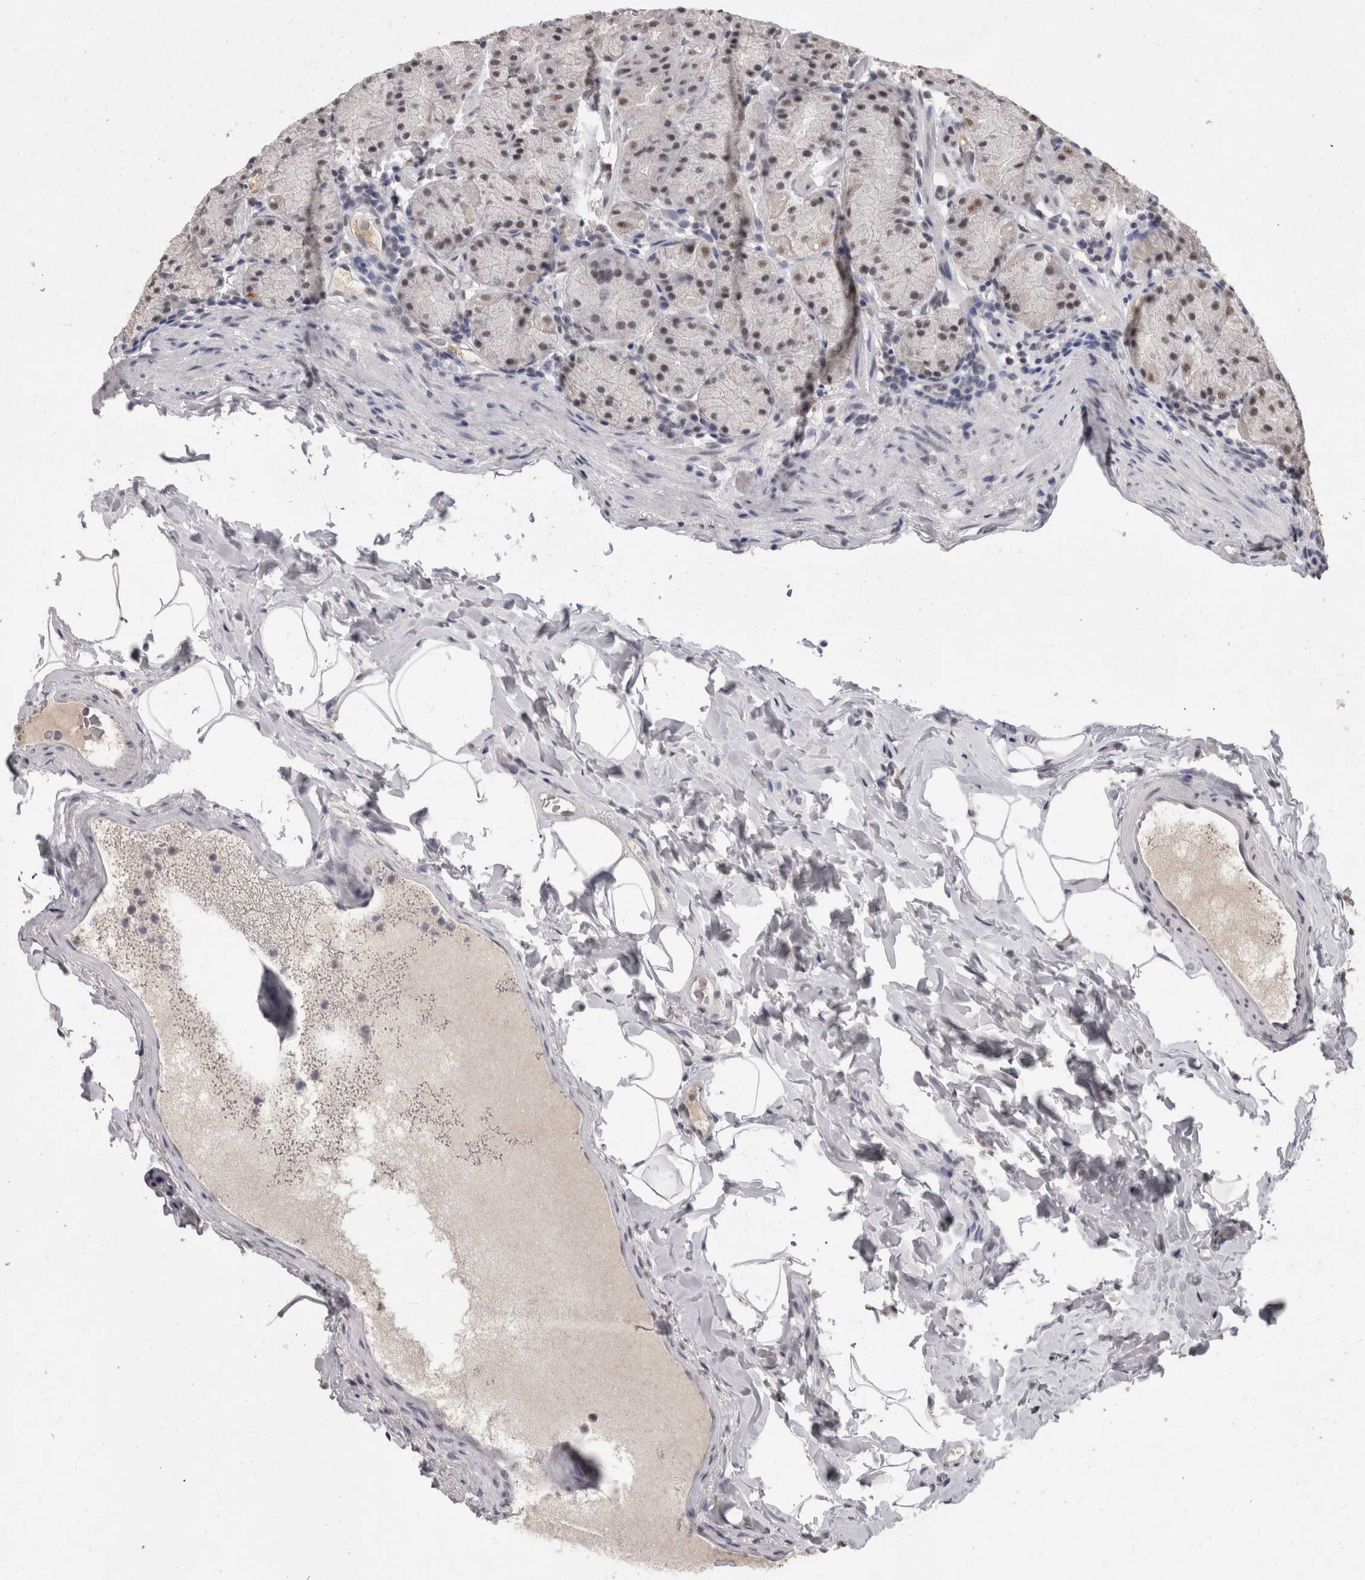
{"staining": {"intensity": "weak", "quantity": "25%-75%", "location": "nuclear"}, "tissue": "stomach", "cell_type": "Glandular cells", "image_type": "normal", "snomed": [{"axis": "morphology", "description": "Normal tissue, NOS"}, {"axis": "topography", "description": "Stomach, upper"}], "caption": "Immunohistochemical staining of unremarkable stomach displays 25%-75% levels of weak nuclear protein staining in about 25%-75% of glandular cells.", "gene": "DDX17", "patient": {"sex": "male", "age": 68}}